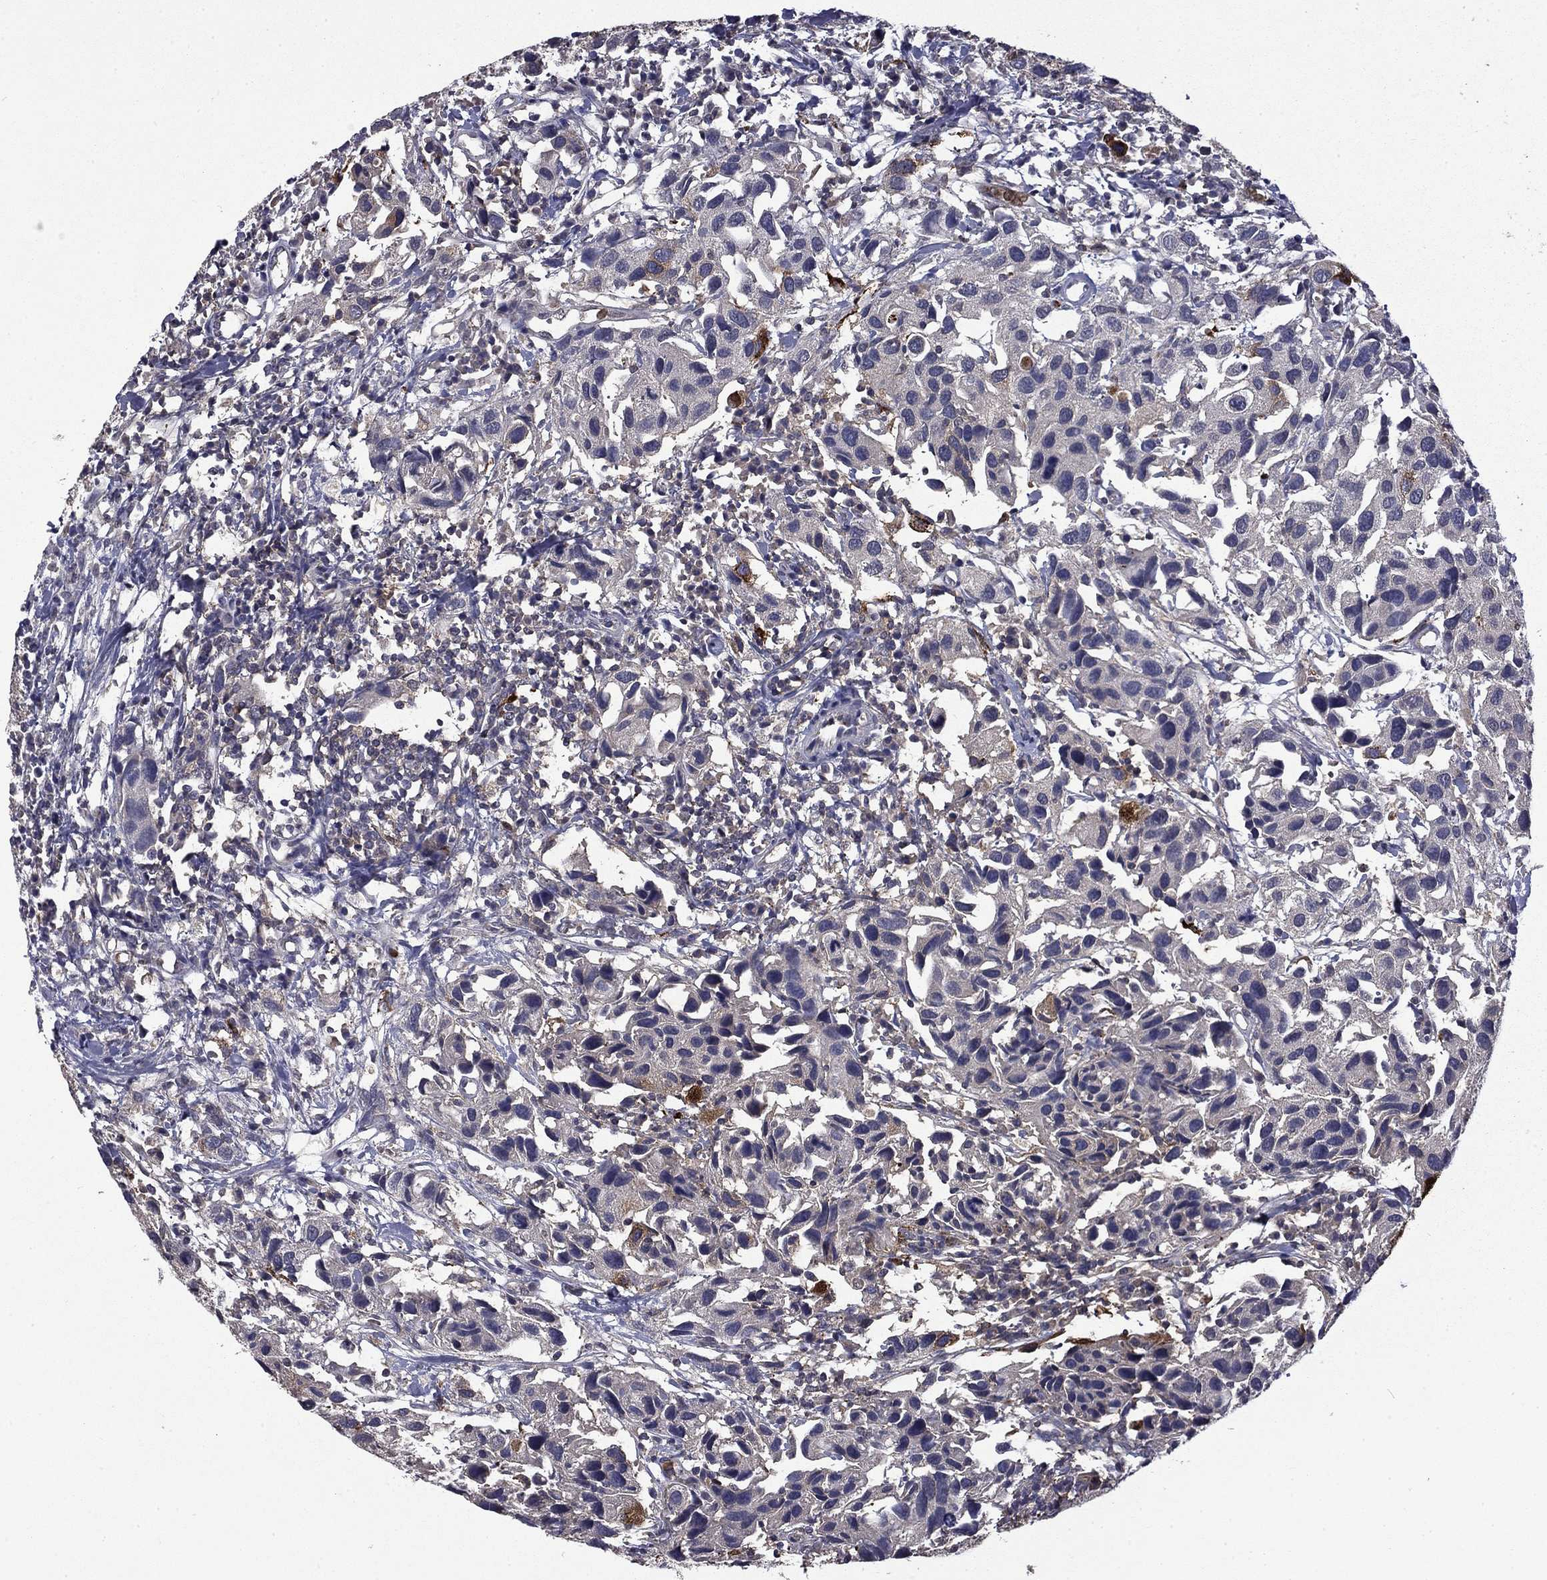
{"staining": {"intensity": "negative", "quantity": "none", "location": "none"}, "tissue": "urothelial cancer", "cell_type": "Tumor cells", "image_type": "cancer", "snomed": [{"axis": "morphology", "description": "Urothelial carcinoma, High grade"}, {"axis": "topography", "description": "Urinary bladder"}], "caption": "Immunohistochemistry of human urothelial cancer shows no expression in tumor cells. The staining is performed using DAB brown chromogen with nuclei counter-stained in using hematoxylin.", "gene": "CEACAM7", "patient": {"sex": "male", "age": 79}}